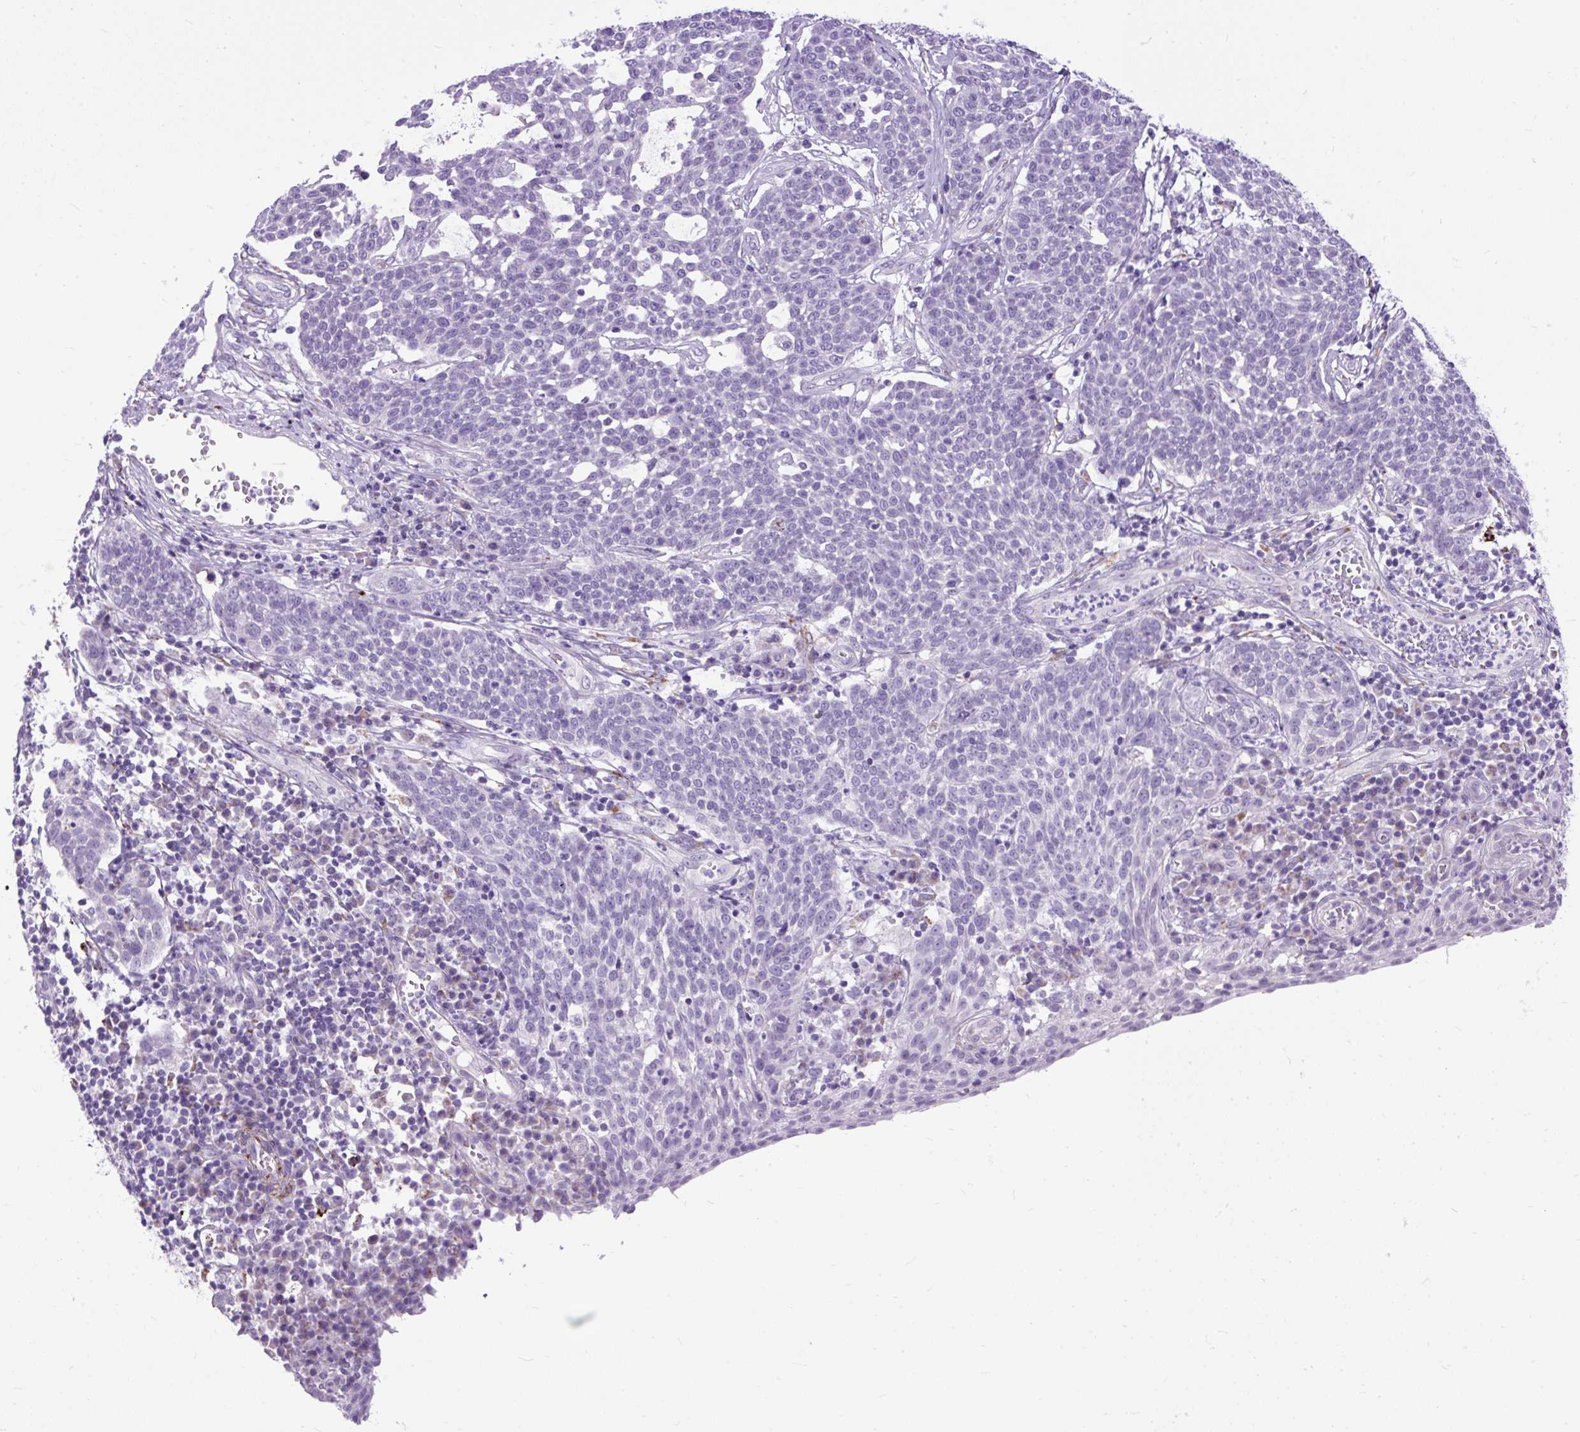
{"staining": {"intensity": "negative", "quantity": "none", "location": "none"}, "tissue": "cervical cancer", "cell_type": "Tumor cells", "image_type": "cancer", "snomed": [{"axis": "morphology", "description": "Squamous cell carcinoma, NOS"}, {"axis": "topography", "description": "Cervix"}], "caption": "Immunohistochemical staining of cervical cancer shows no significant staining in tumor cells.", "gene": "ZNF256", "patient": {"sex": "female", "age": 34}}